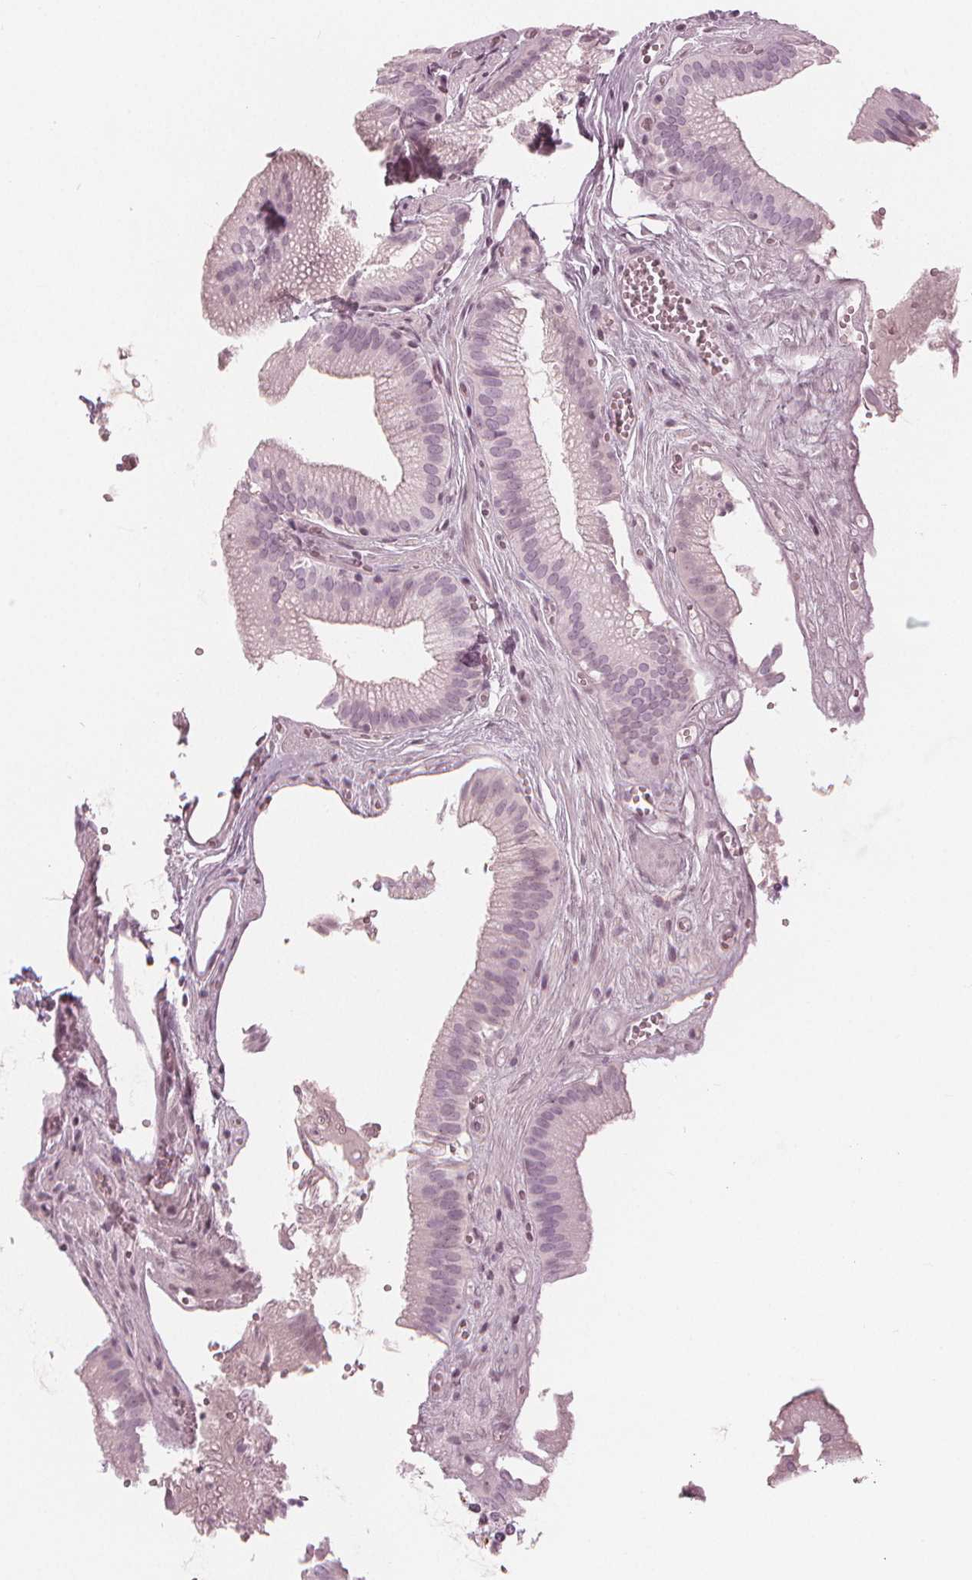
{"staining": {"intensity": "negative", "quantity": "none", "location": "none"}, "tissue": "gallbladder", "cell_type": "Glandular cells", "image_type": "normal", "snomed": [{"axis": "morphology", "description": "Normal tissue, NOS"}, {"axis": "topography", "description": "Gallbladder"}, {"axis": "topography", "description": "Peripheral nerve tissue"}], "caption": "Immunohistochemistry image of benign gallbladder: human gallbladder stained with DAB (3,3'-diaminobenzidine) displays no significant protein positivity in glandular cells. Brightfield microscopy of immunohistochemistry (IHC) stained with DAB (3,3'-diaminobenzidine) (brown) and hematoxylin (blue), captured at high magnification.", "gene": "PAEP", "patient": {"sex": "male", "age": 17}}